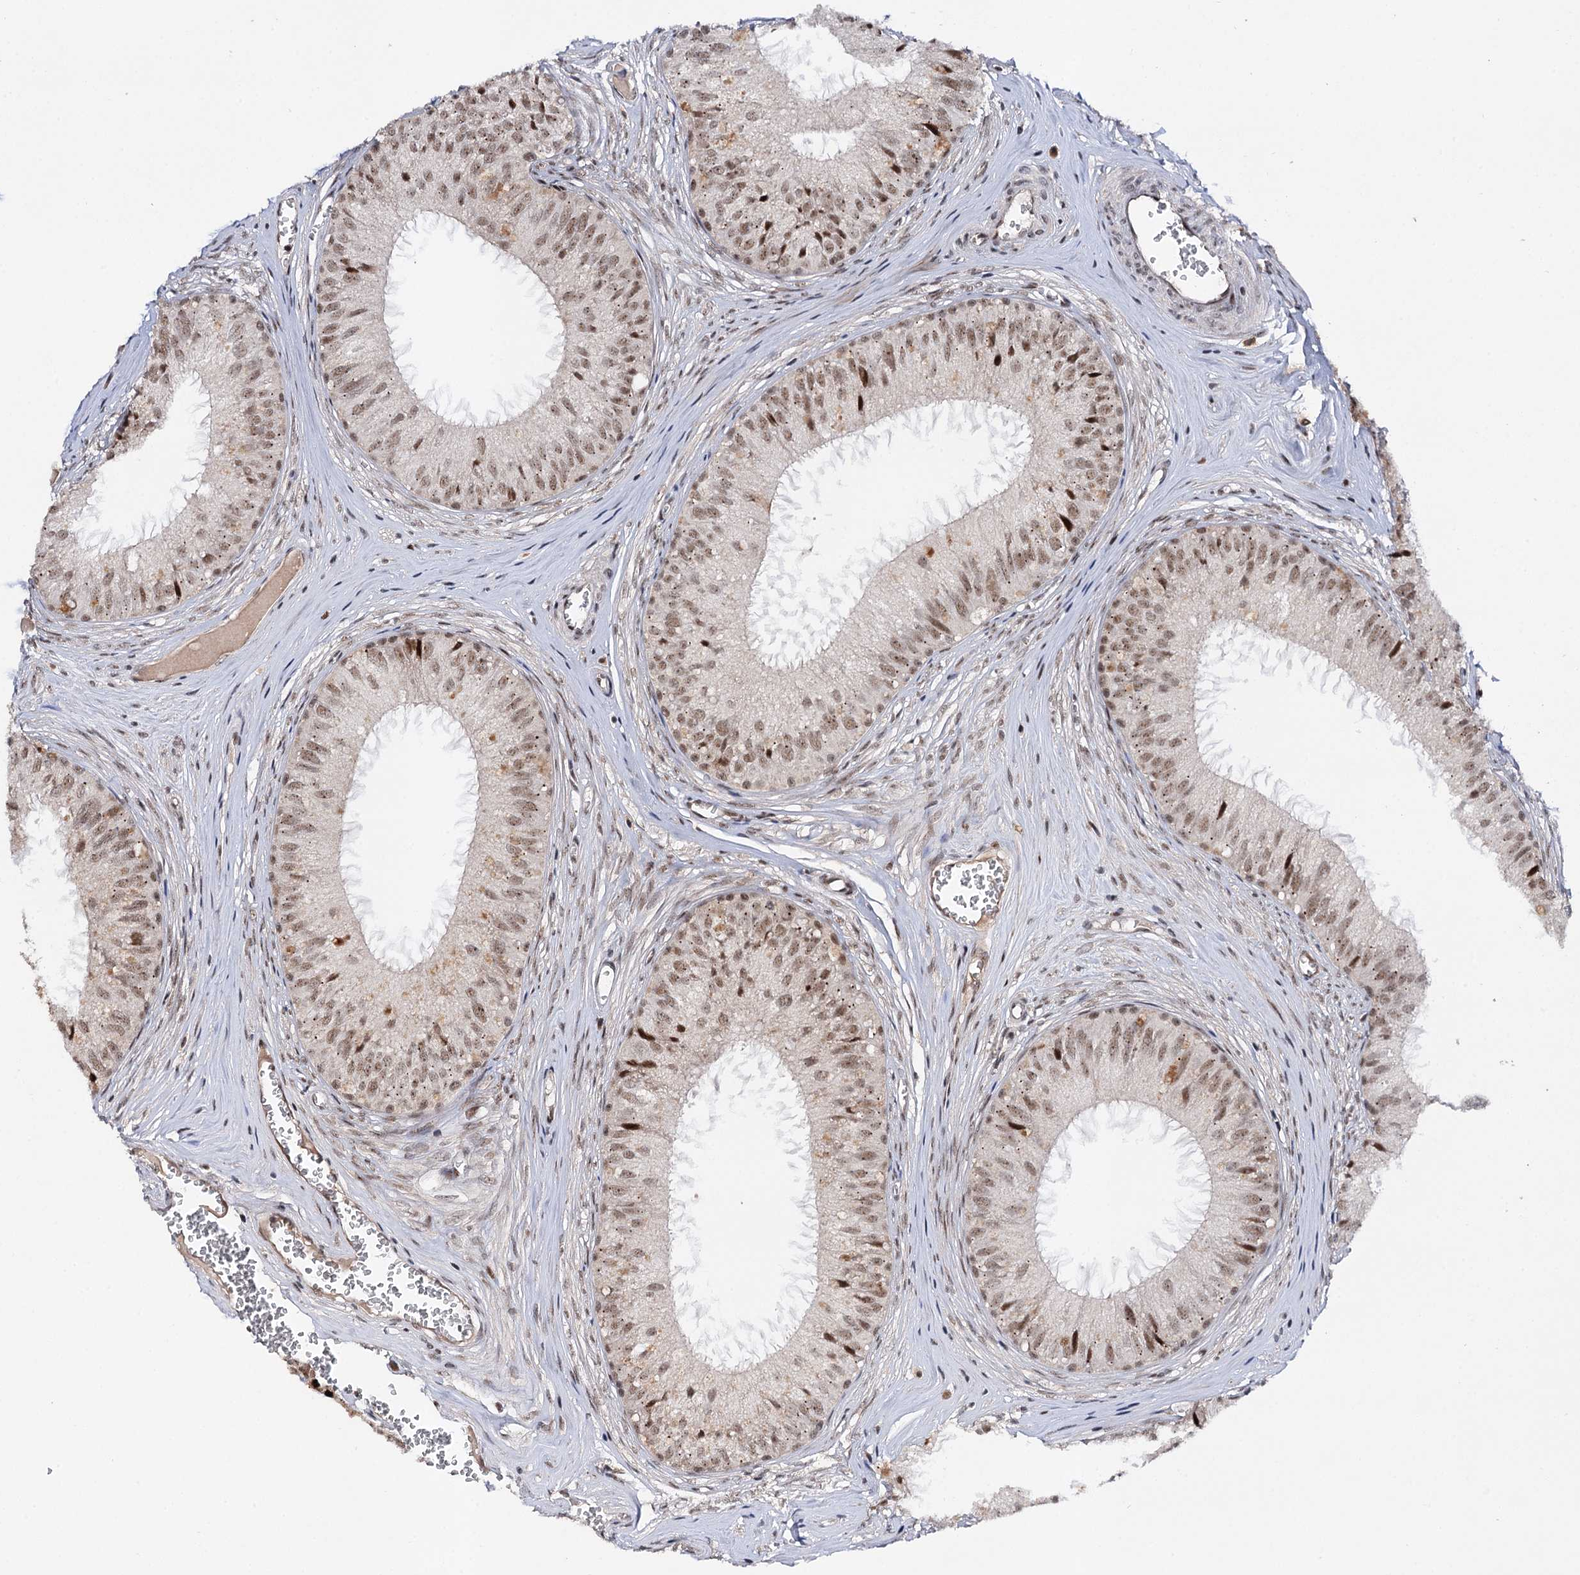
{"staining": {"intensity": "moderate", "quantity": ">75%", "location": "nuclear"}, "tissue": "epididymis", "cell_type": "Glandular cells", "image_type": "normal", "snomed": [{"axis": "morphology", "description": "Normal tissue, NOS"}, {"axis": "topography", "description": "Epididymis"}], "caption": "DAB immunohistochemical staining of normal human epididymis reveals moderate nuclear protein staining in about >75% of glandular cells.", "gene": "BUD13", "patient": {"sex": "male", "age": 36}}